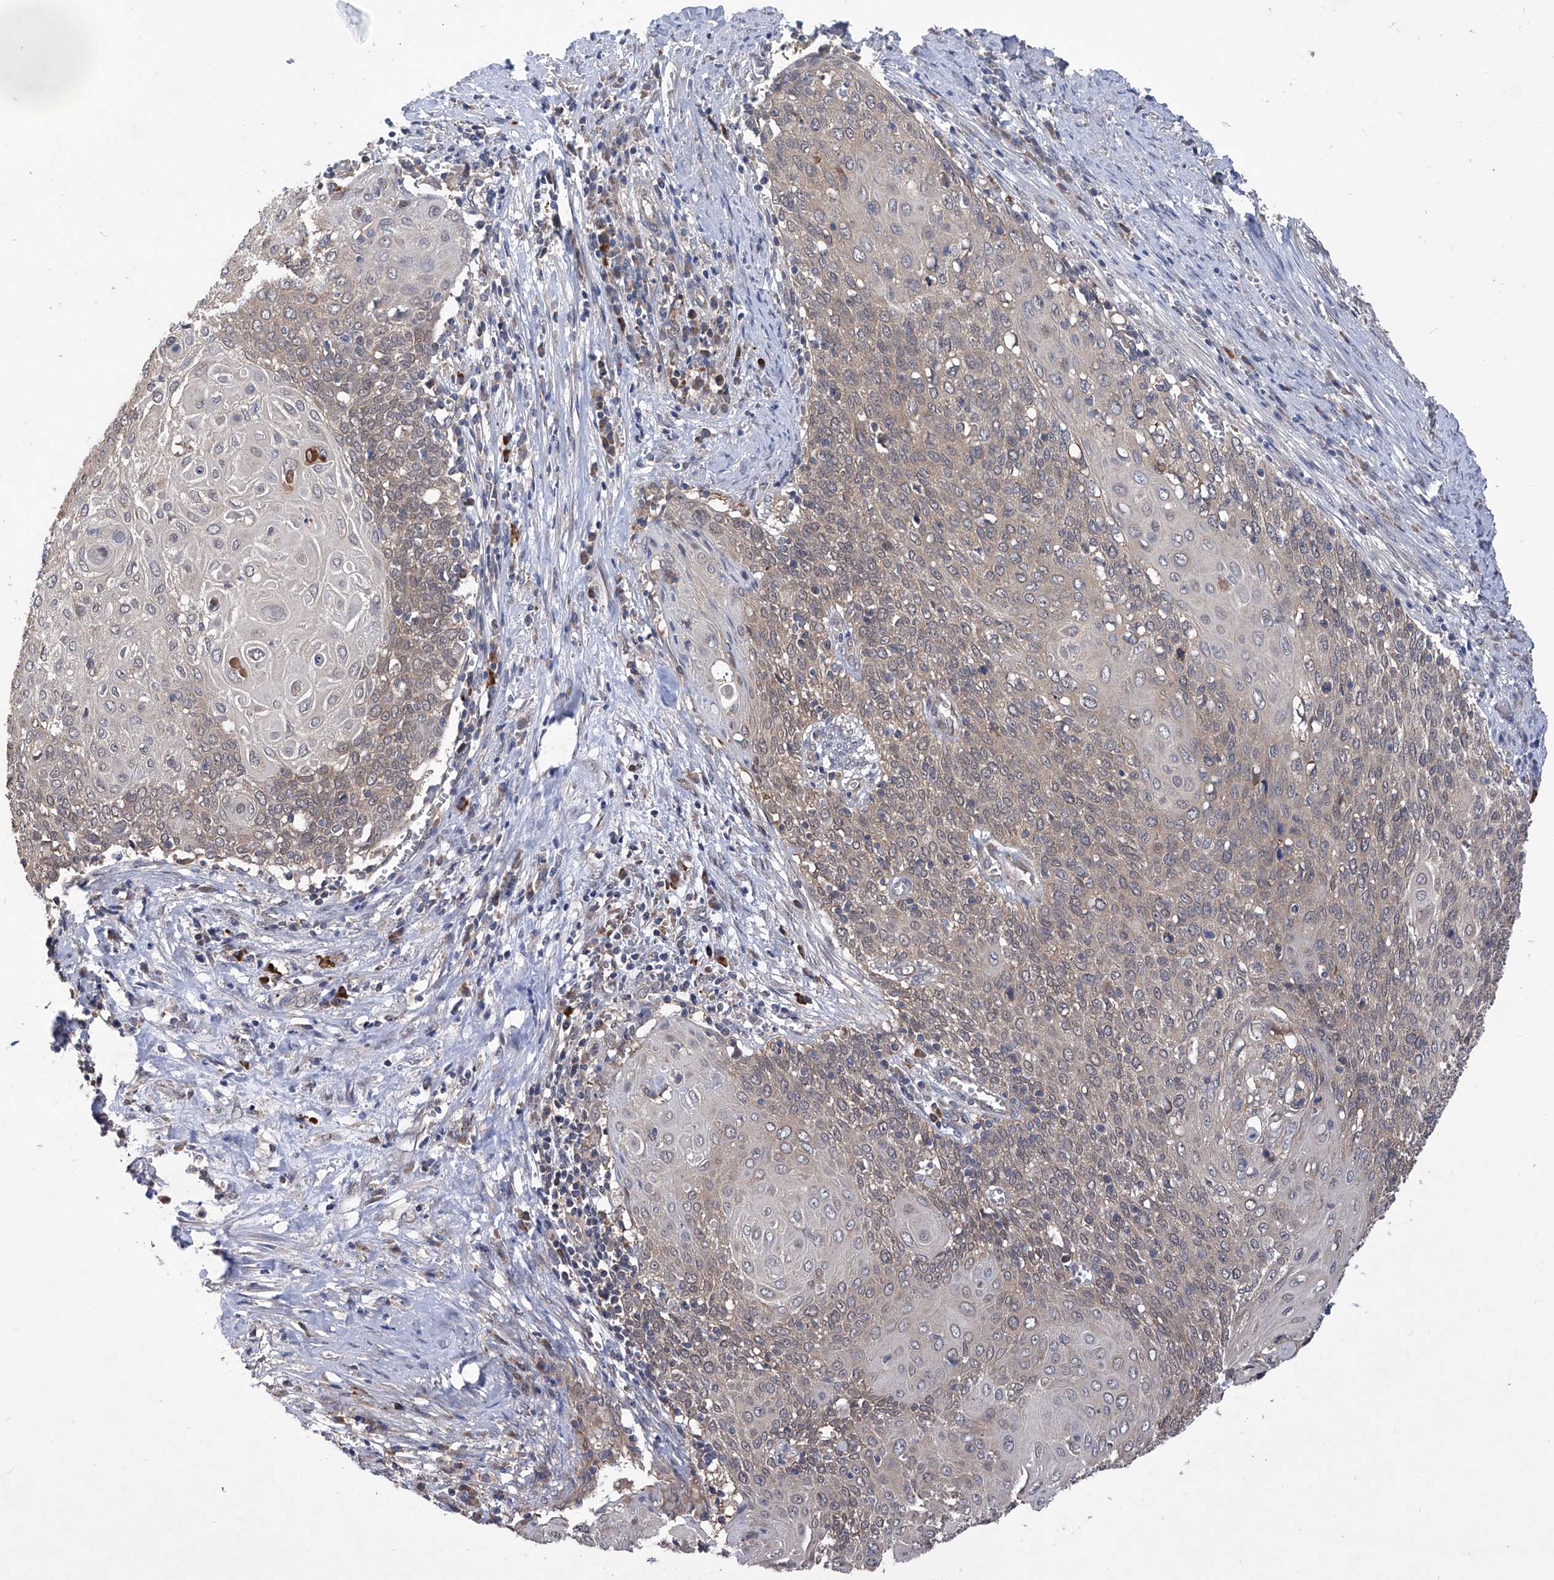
{"staining": {"intensity": "negative", "quantity": "none", "location": "none"}, "tissue": "cervical cancer", "cell_type": "Tumor cells", "image_type": "cancer", "snomed": [{"axis": "morphology", "description": "Squamous cell carcinoma, NOS"}, {"axis": "topography", "description": "Cervix"}], "caption": "A histopathology image of squamous cell carcinoma (cervical) stained for a protein exhibits no brown staining in tumor cells. (DAB immunohistochemistry with hematoxylin counter stain).", "gene": "USP45", "patient": {"sex": "female", "age": 39}}